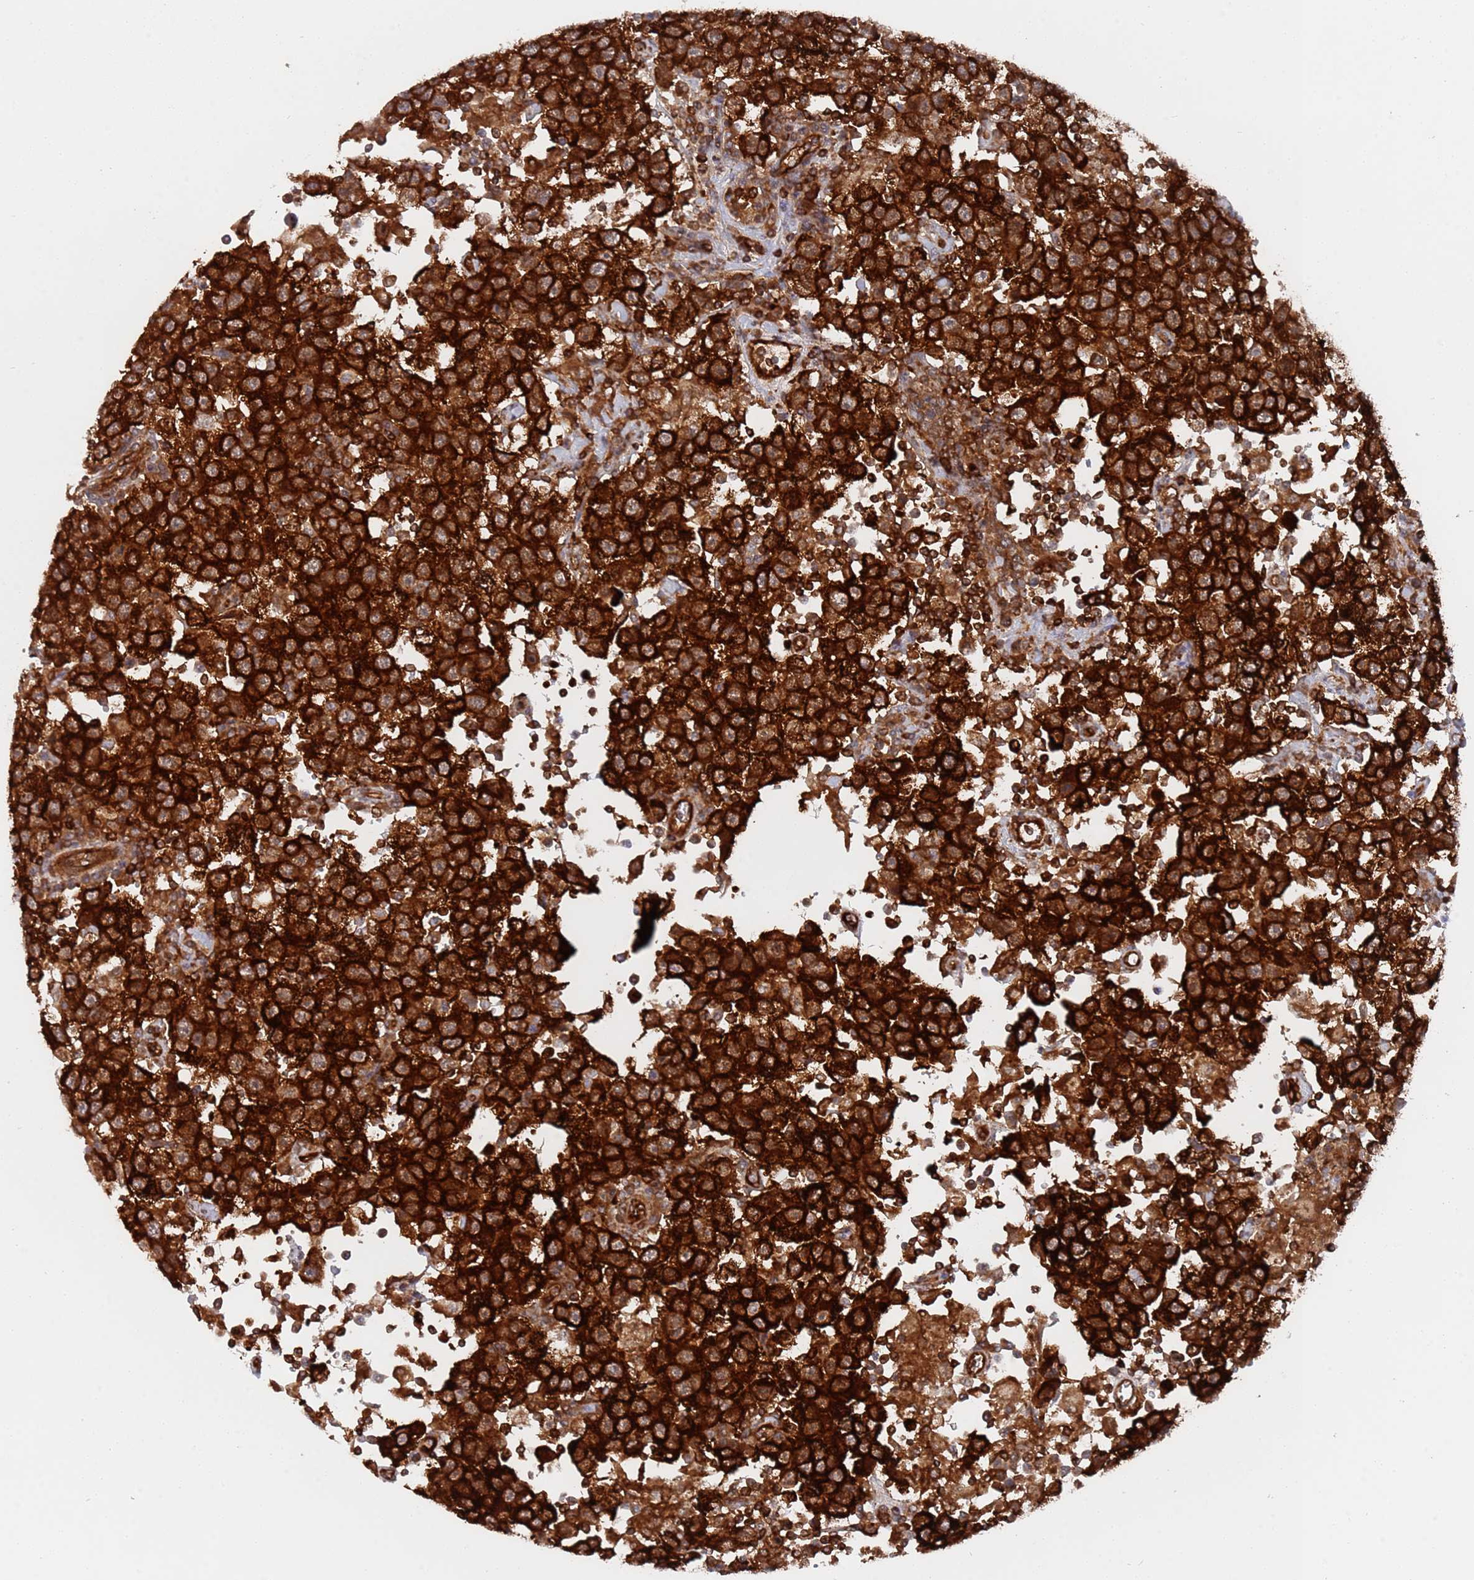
{"staining": {"intensity": "strong", "quantity": ">75%", "location": "cytoplasmic/membranous"}, "tissue": "testis cancer", "cell_type": "Tumor cells", "image_type": "cancer", "snomed": [{"axis": "morphology", "description": "Seminoma, NOS"}, {"axis": "topography", "description": "Testis"}], "caption": "Strong cytoplasmic/membranous positivity is present in about >75% of tumor cells in testis seminoma. The staining was performed using DAB (3,3'-diaminobenzidine) to visualize the protein expression in brown, while the nuclei were stained in blue with hematoxylin (Magnification: 20x).", "gene": "DDX60", "patient": {"sex": "male", "age": 41}}